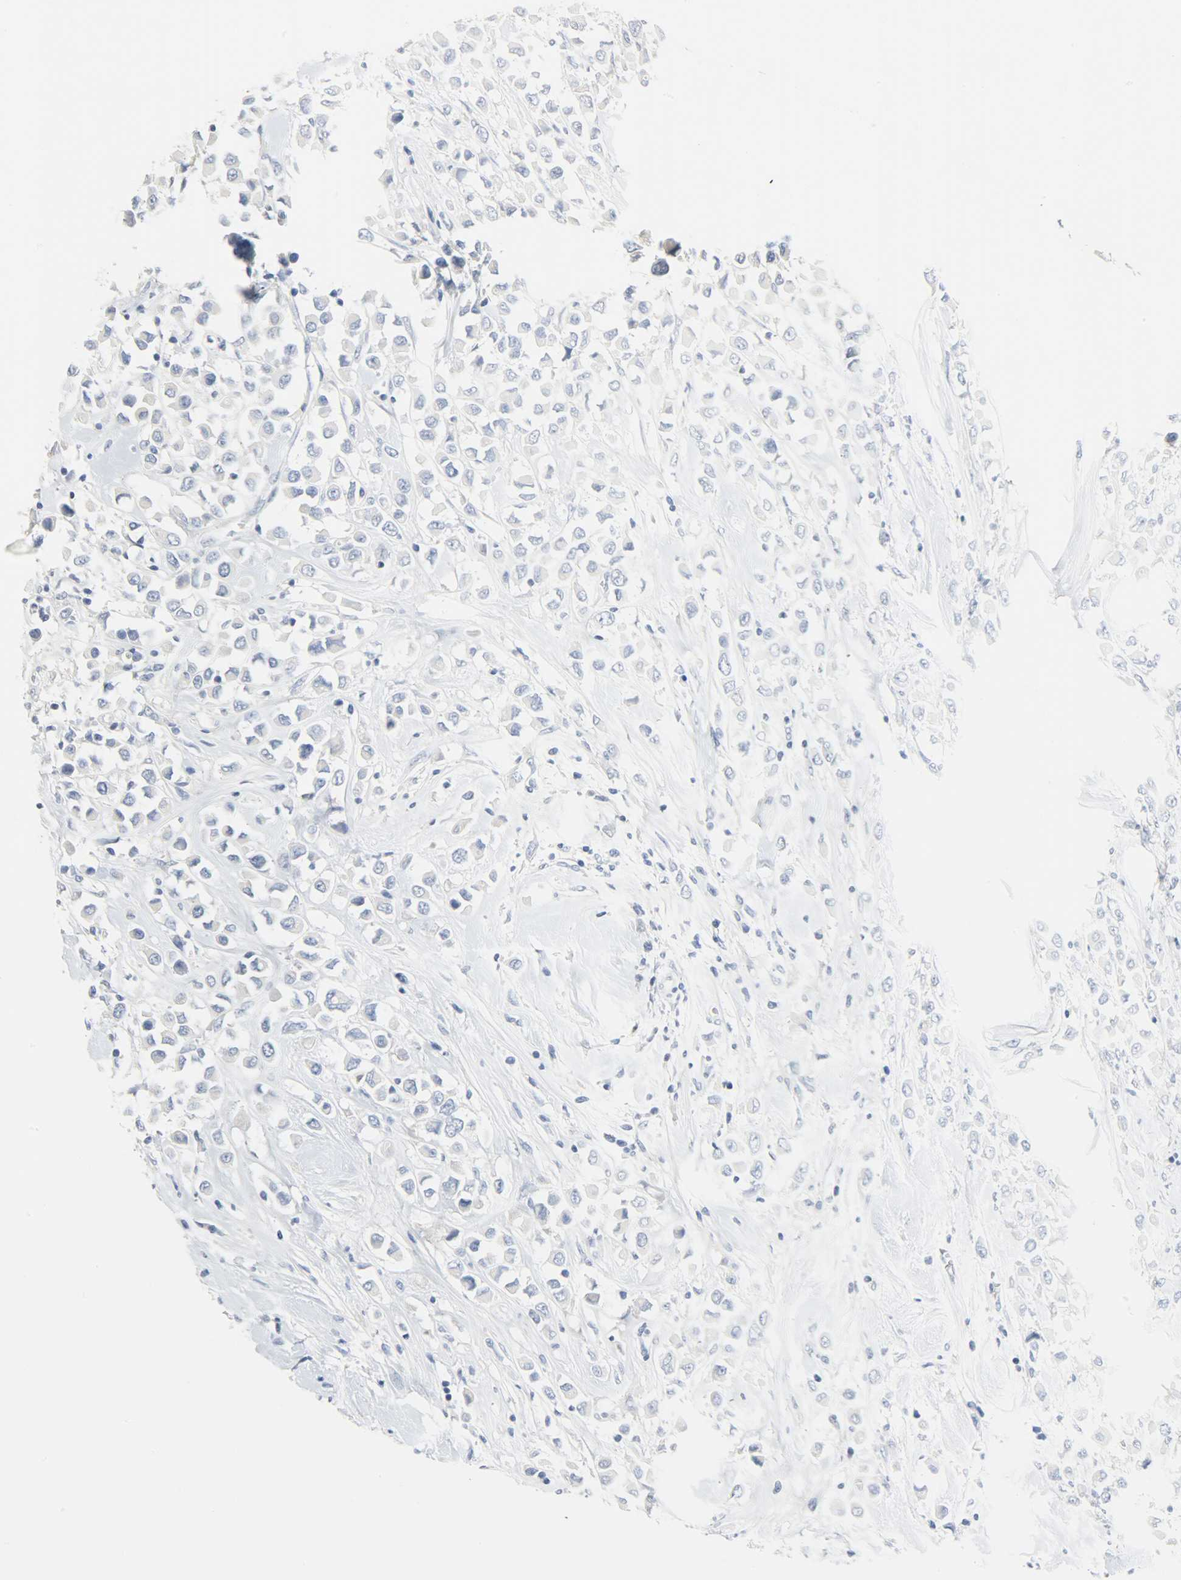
{"staining": {"intensity": "negative", "quantity": "none", "location": "none"}, "tissue": "breast cancer", "cell_type": "Tumor cells", "image_type": "cancer", "snomed": [{"axis": "morphology", "description": "Duct carcinoma"}, {"axis": "topography", "description": "Breast"}], "caption": "This is an immunohistochemistry histopathology image of invasive ductal carcinoma (breast). There is no positivity in tumor cells.", "gene": "CRP", "patient": {"sex": "female", "age": 61}}